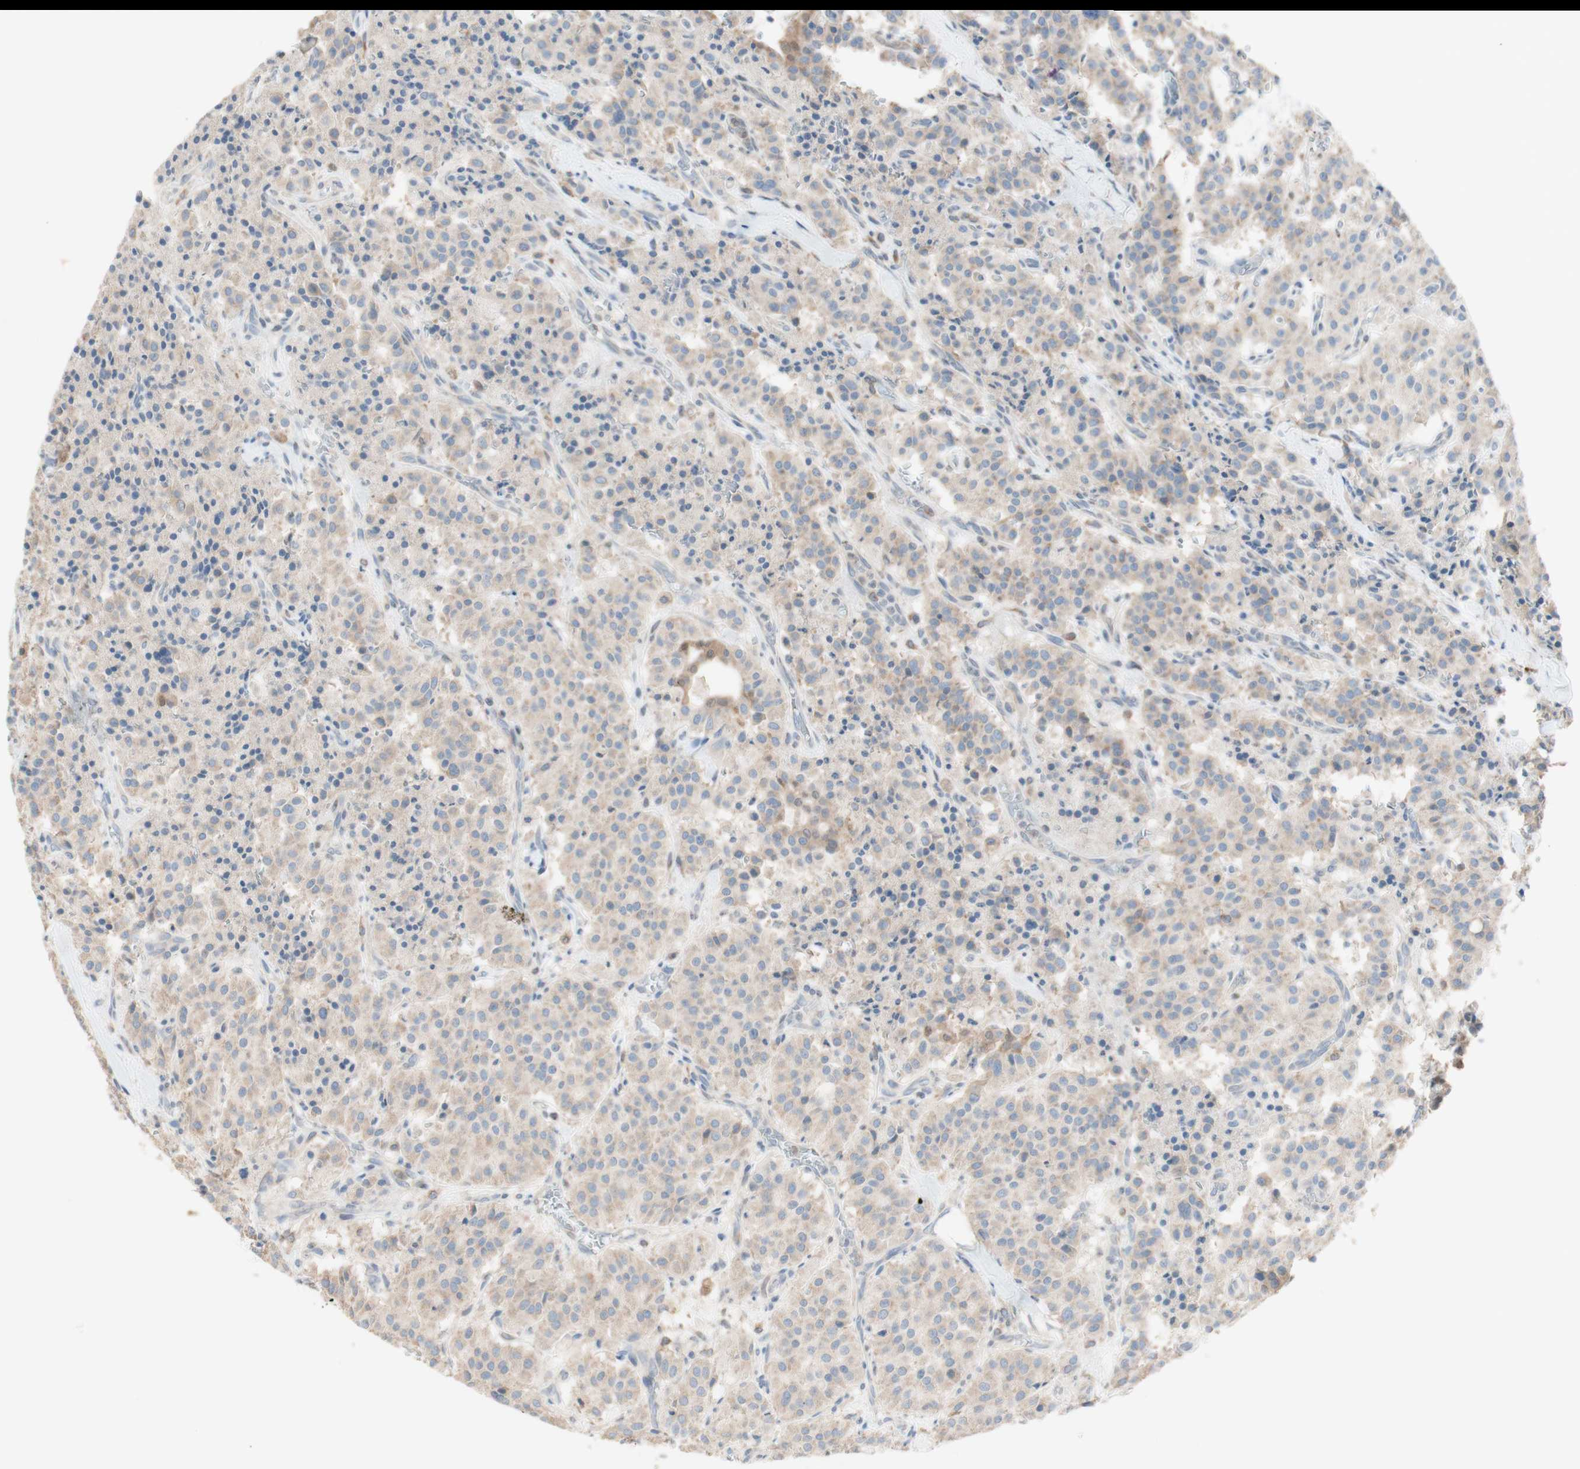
{"staining": {"intensity": "weak", "quantity": ">75%", "location": "cytoplasmic/membranous"}, "tissue": "carcinoid", "cell_type": "Tumor cells", "image_type": "cancer", "snomed": [{"axis": "morphology", "description": "Carcinoid, malignant, NOS"}, {"axis": "topography", "description": "Lung"}], "caption": "Tumor cells show low levels of weak cytoplasmic/membranous positivity in approximately >75% of cells in human malignant carcinoid.", "gene": "COMT", "patient": {"sex": "male", "age": 30}}